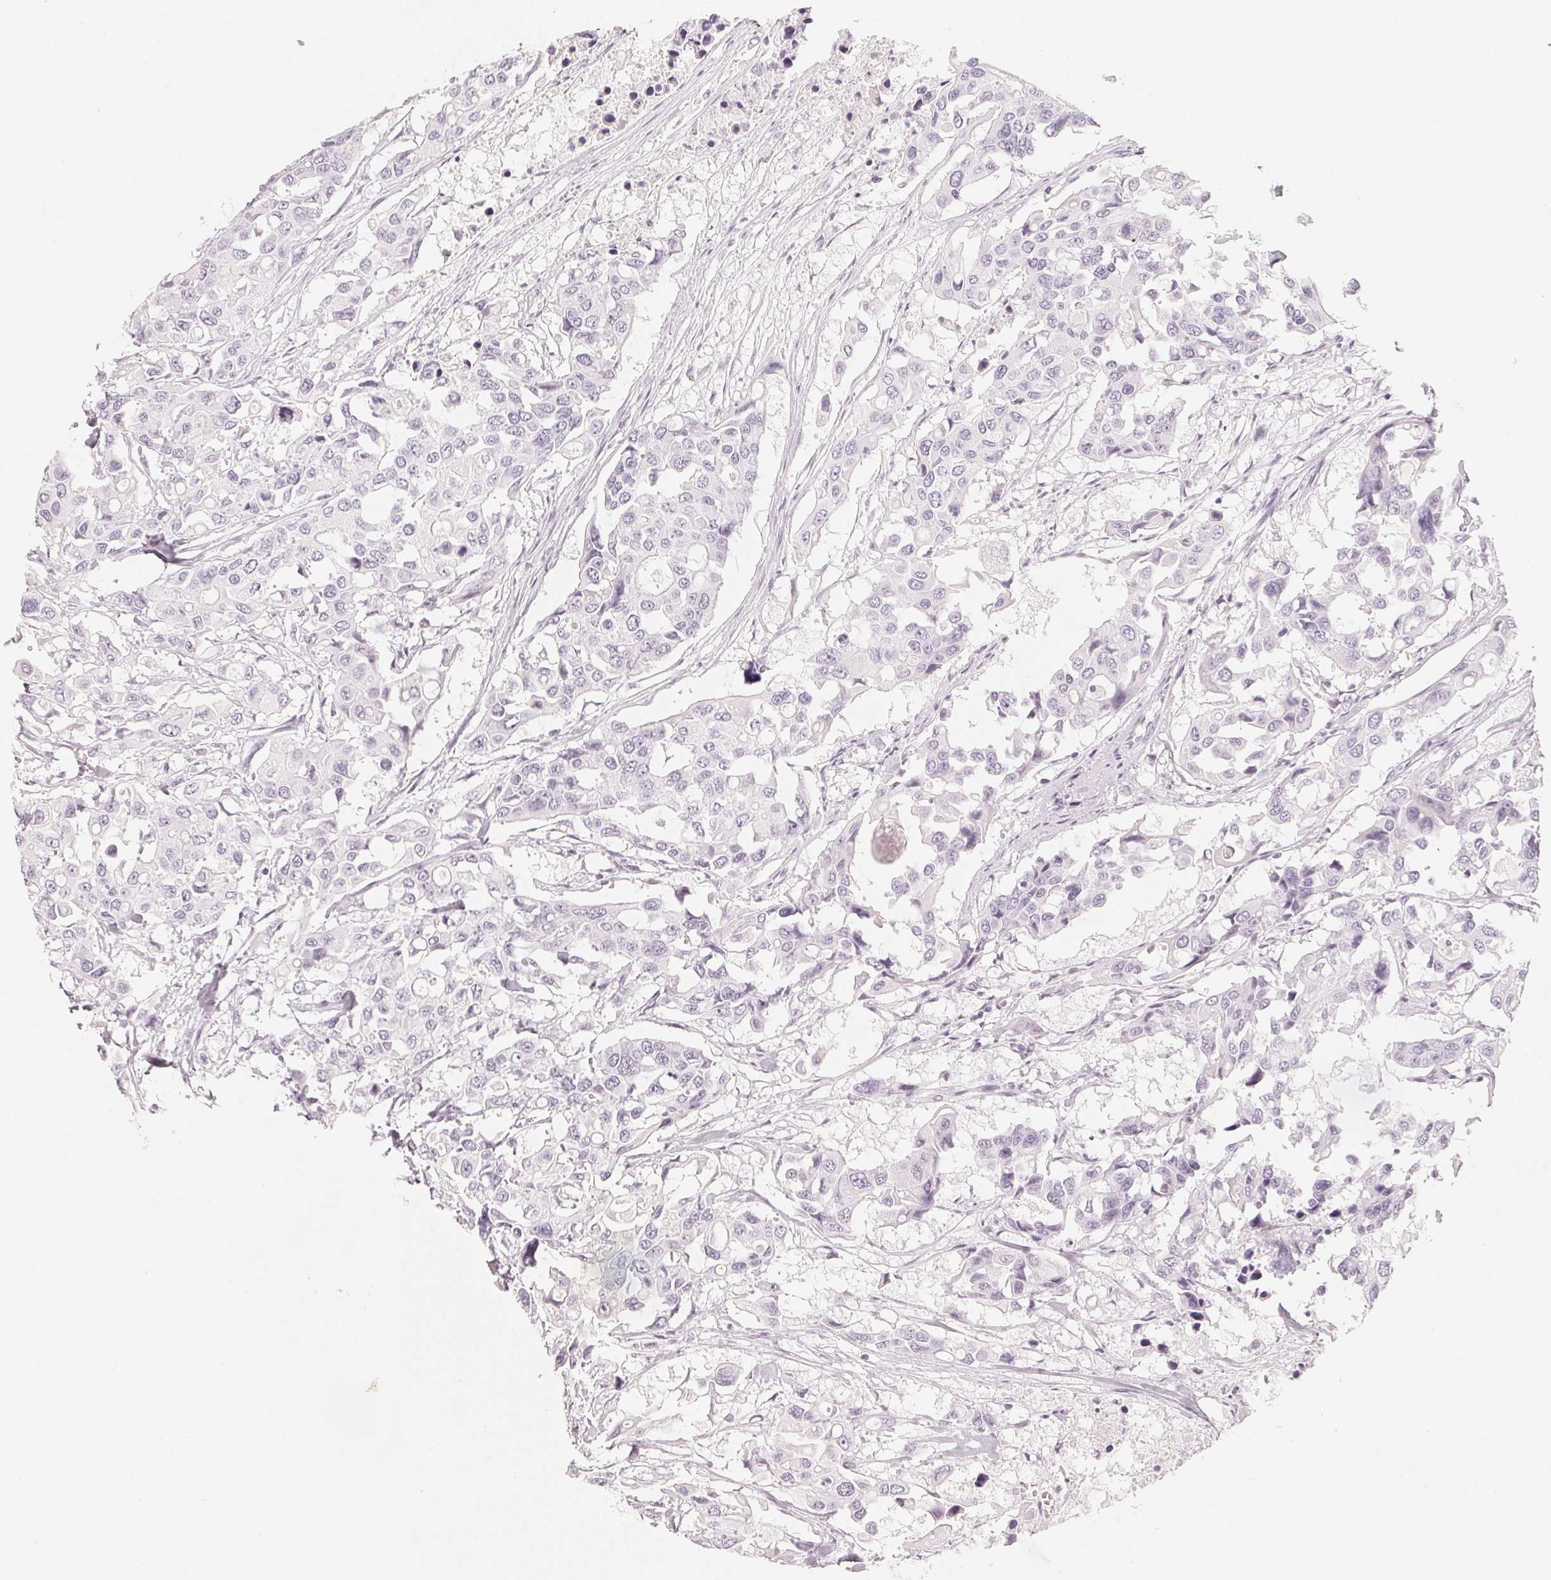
{"staining": {"intensity": "negative", "quantity": "none", "location": "none"}, "tissue": "colorectal cancer", "cell_type": "Tumor cells", "image_type": "cancer", "snomed": [{"axis": "morphology", "description": "Adenocarcinoma, NOS"}, {"axis": "topography", "description": "Colon"}], "caption": "An immunohistochemistry photomicrograph of colorectal cancer is shown. There is no staining in tumor cells of colorectal cancer.", "gene": "SLC22A8", "patient": {"sex": "male", "age": 77}}